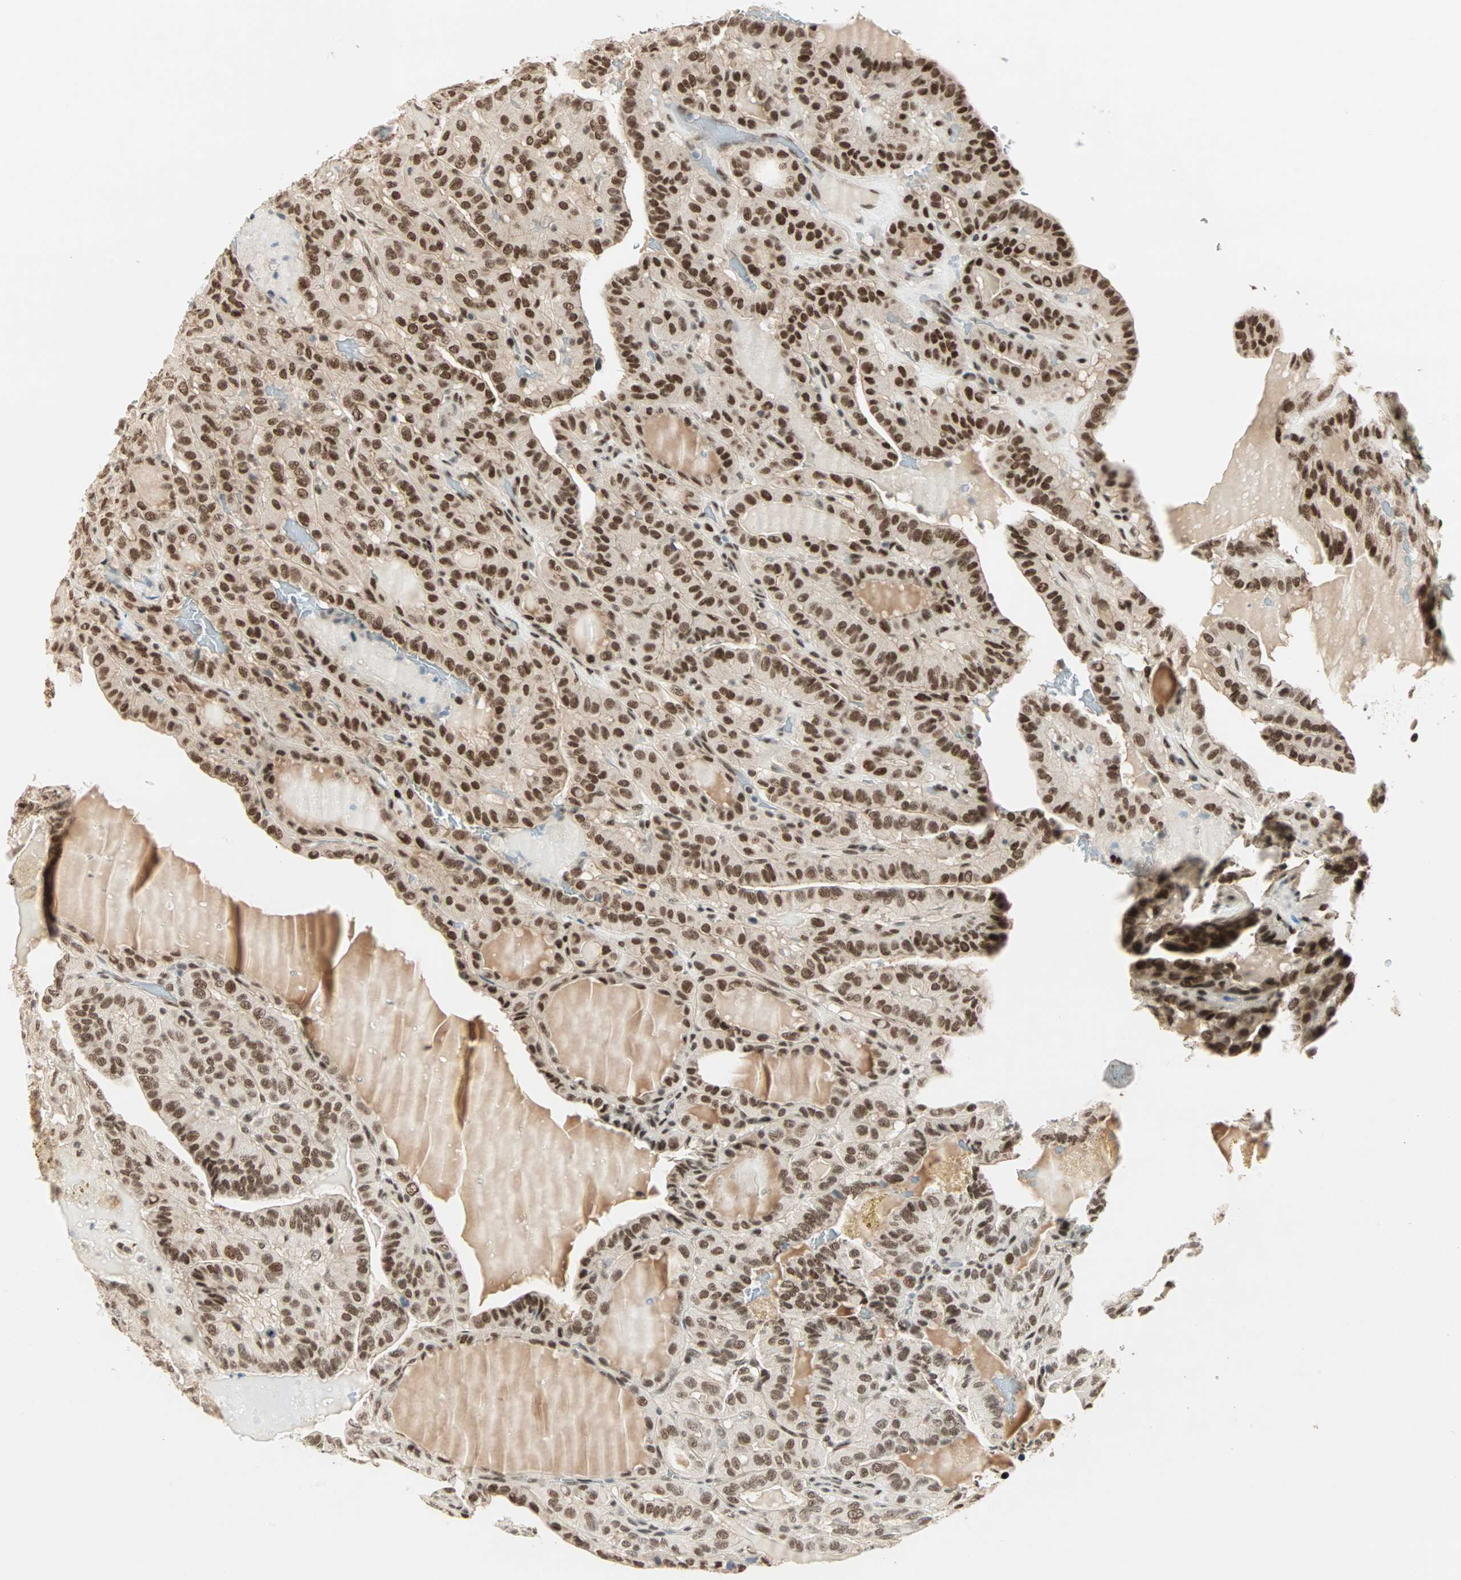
{"staining": {"intensity": "strong", "quantity": ">75%", "location": "nuclear"}, "tissue": "thyroid cancer", "cell_type": "Tumor cells", "image_type": "cancer", "snomed": [{"axis": "morphology", "description": "Papillary adenocarcinoma, NOS"}, {"axis": "topography", "description": "Thyroid gland"}], "caption": "This is an image of immunohistochemistry staining of thyroid cancer, which shows strong positivity in the nuclear of tumor cells.", "gene": "BLM", "patient": {"sex": "male", "age": 77}}